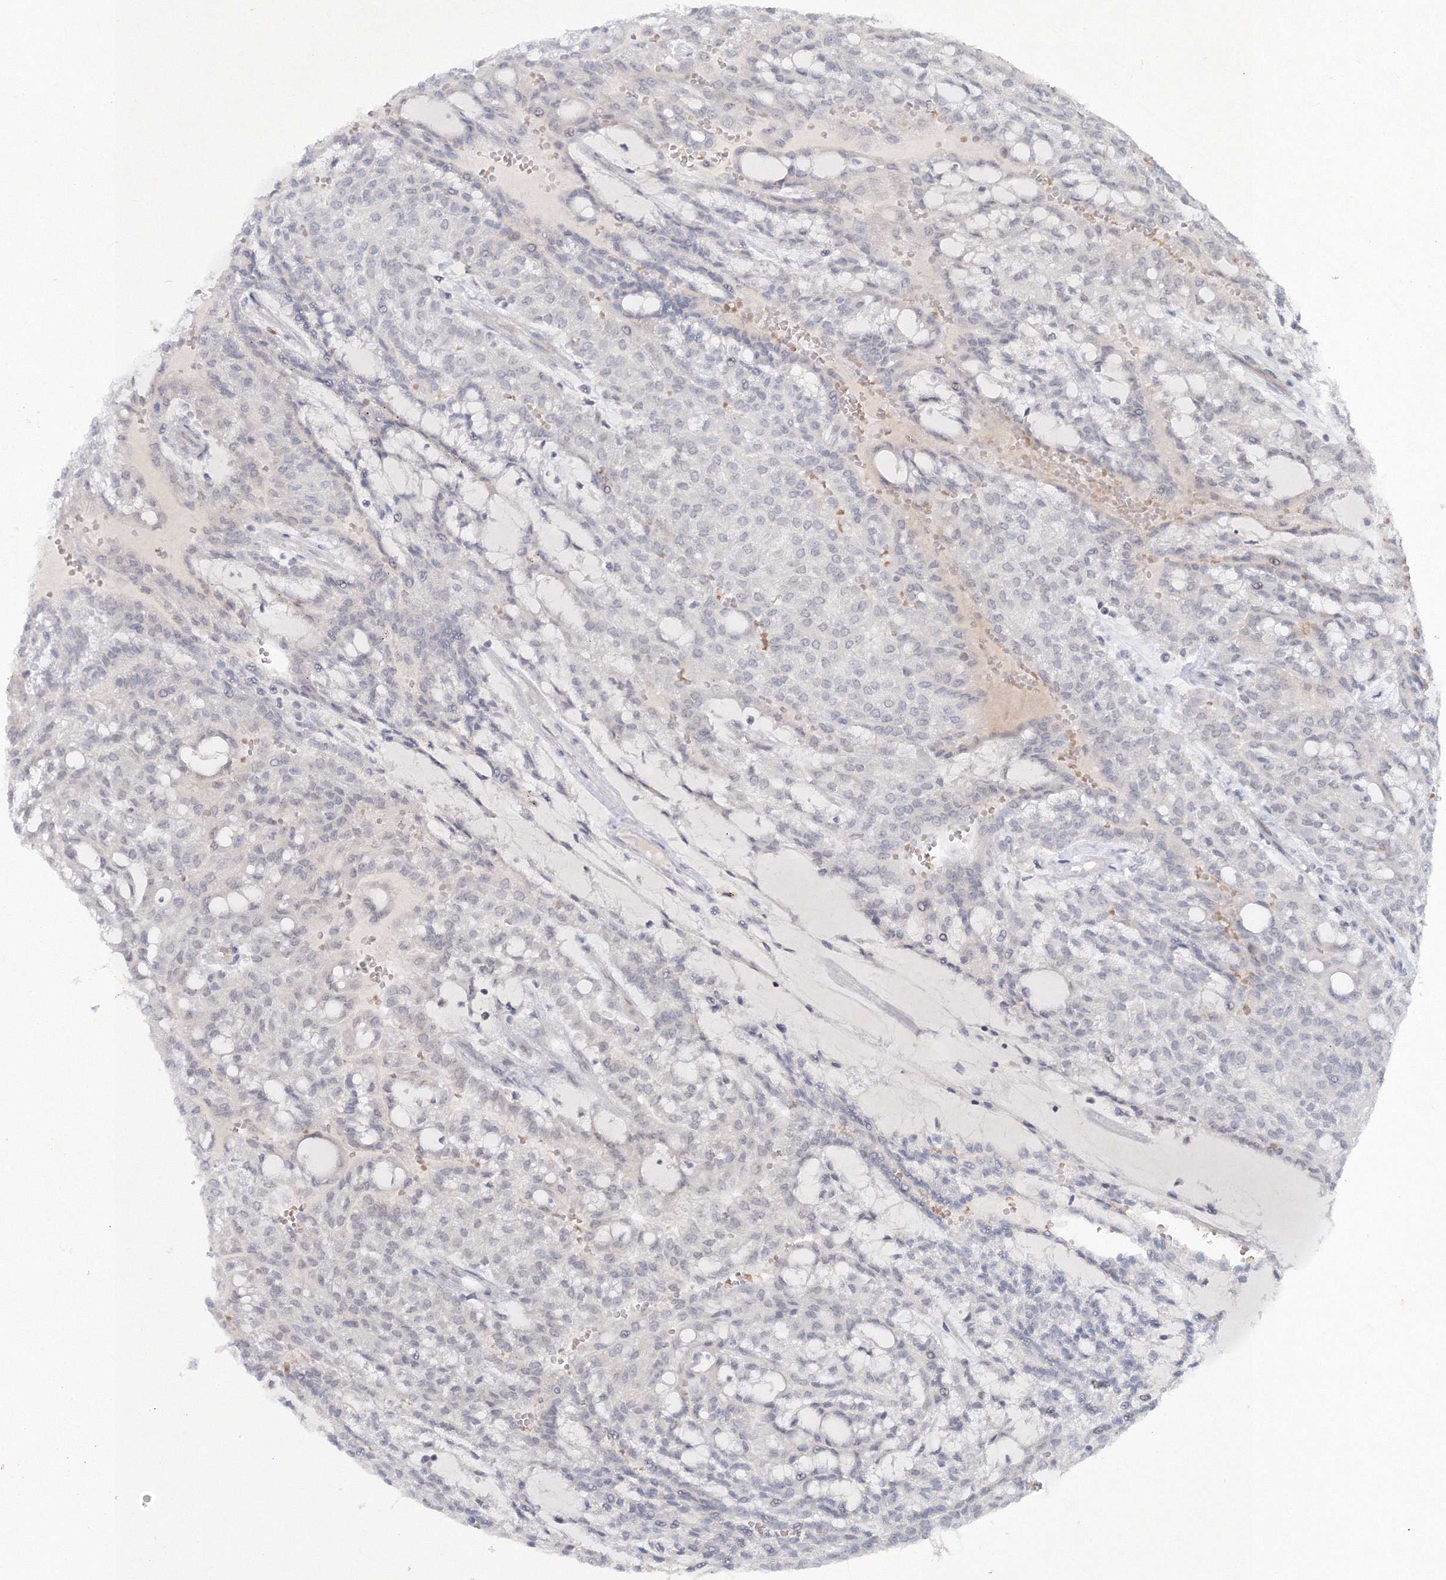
{"staining": {"intensity": "negative", "quantity": "none", "location": "none"}, "tissue": "renal cancer", "cell_type": "Tumor cells", "image_type": "cancer", "snomed": [{"axis": "morphology", "description": "Adenocarcinoma, NOS"}, {"axis": "topography", "description": "Kidney"}], "caption": "Renal adenocarcinoma was stained to show a protein in brown. There is no significant staining in tumor cells.", "gene": "C3orf33", "patient": {"sex": "male", "age": 63}}